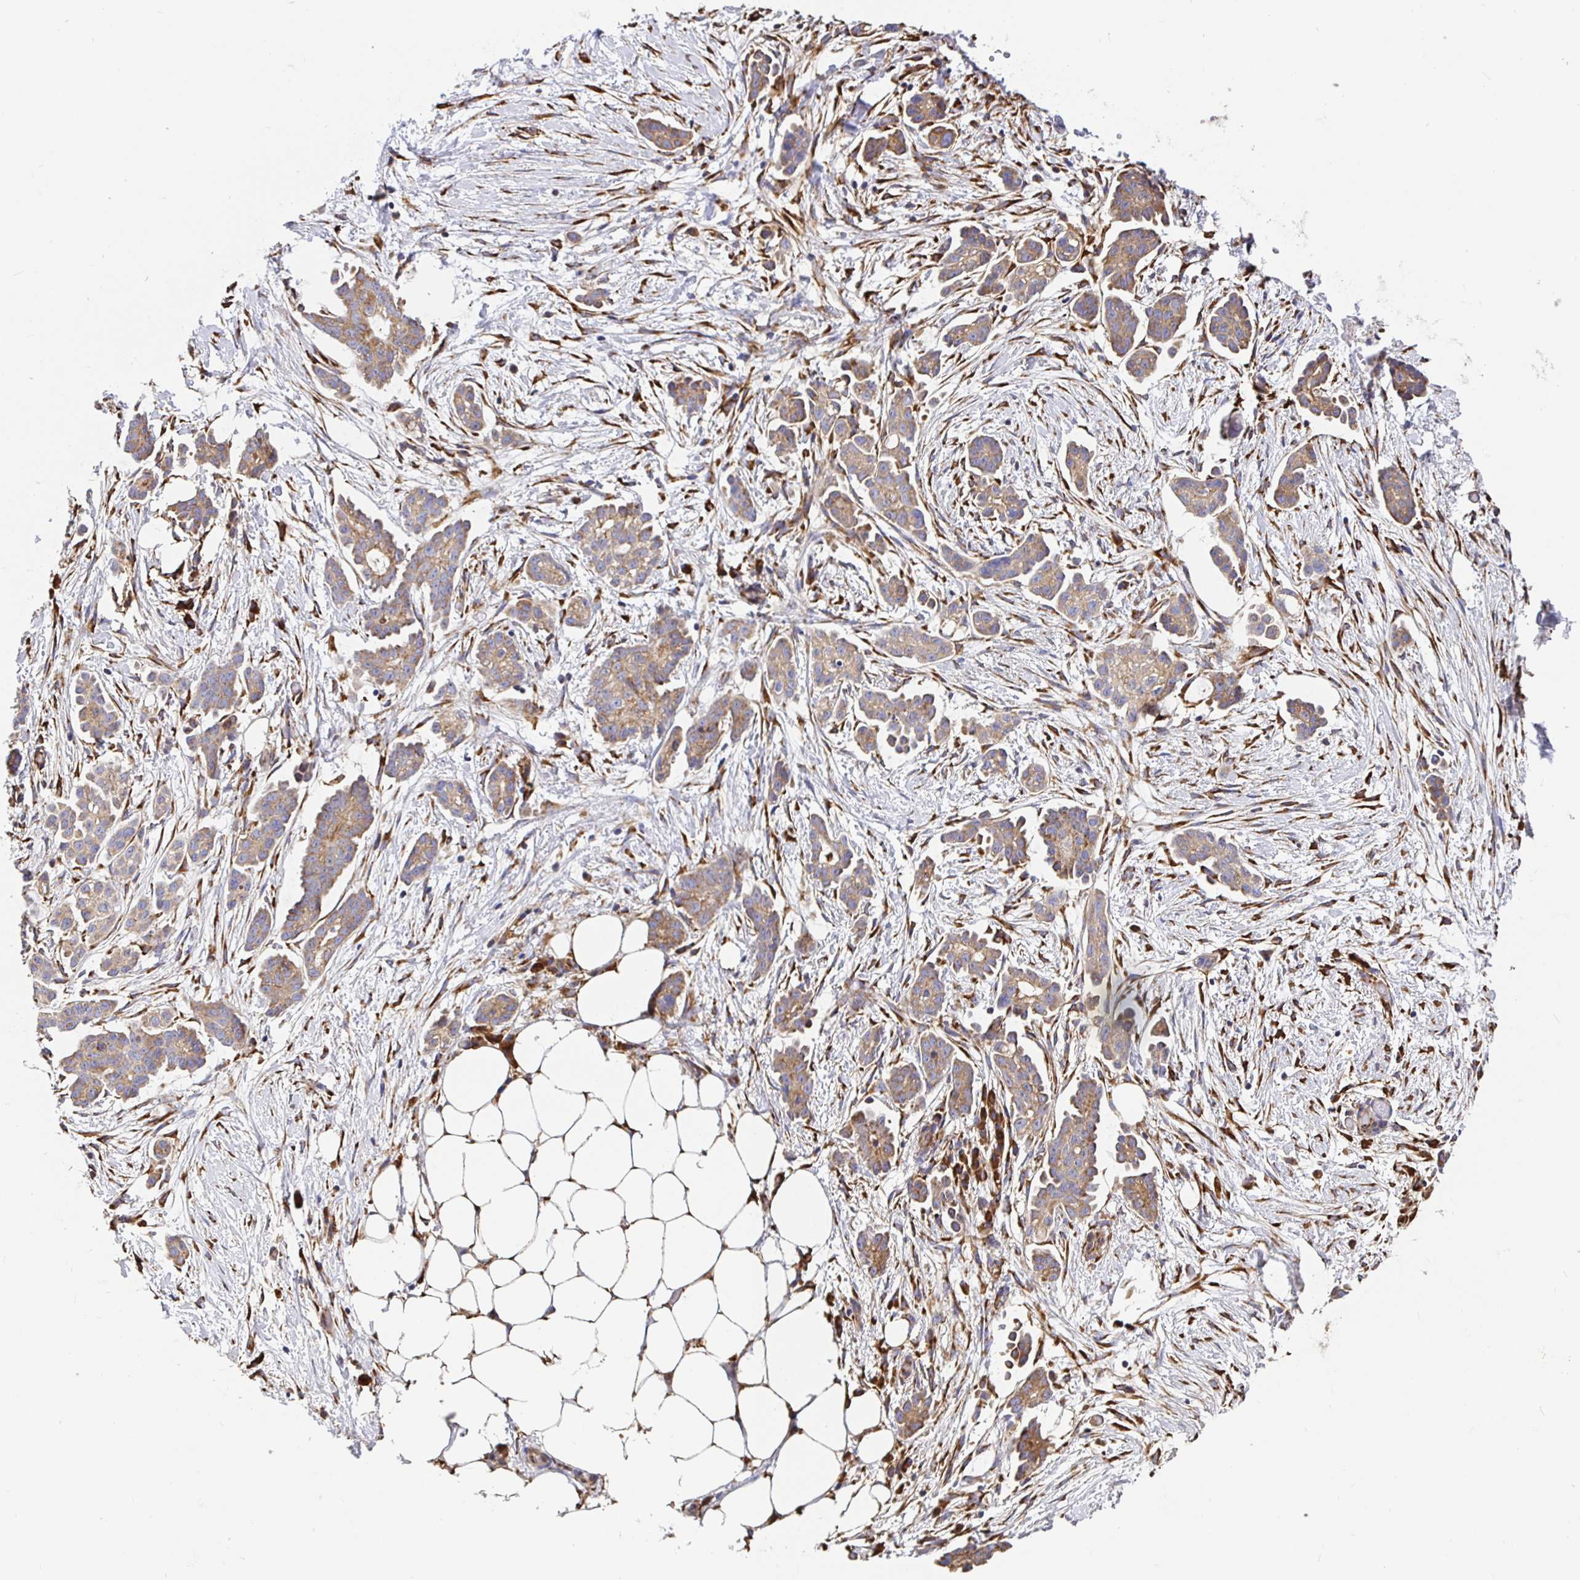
{"staining": {"intensity": "moderate", "quantity": ">75%", "location": "cytoplasmic/membranous"}, "tissue": "ovarian cancer", "cell_type": "Tumor cells", "image_type": "cancer", "snomed": [{"axis": "morphology", "description": "Cystadenocarcinoma, serous, NOS"}, {"axis": "topography", "description": "Ovary"}], "caption": "IHC (DAB) staining of ovarian serous cystadenocarcinoma shows moderate cytoplasmic/membranous protein positivity in about >75% of tumor cells.", "gene": "MAOA", "patient": {"sex": "female", "age": 50}}